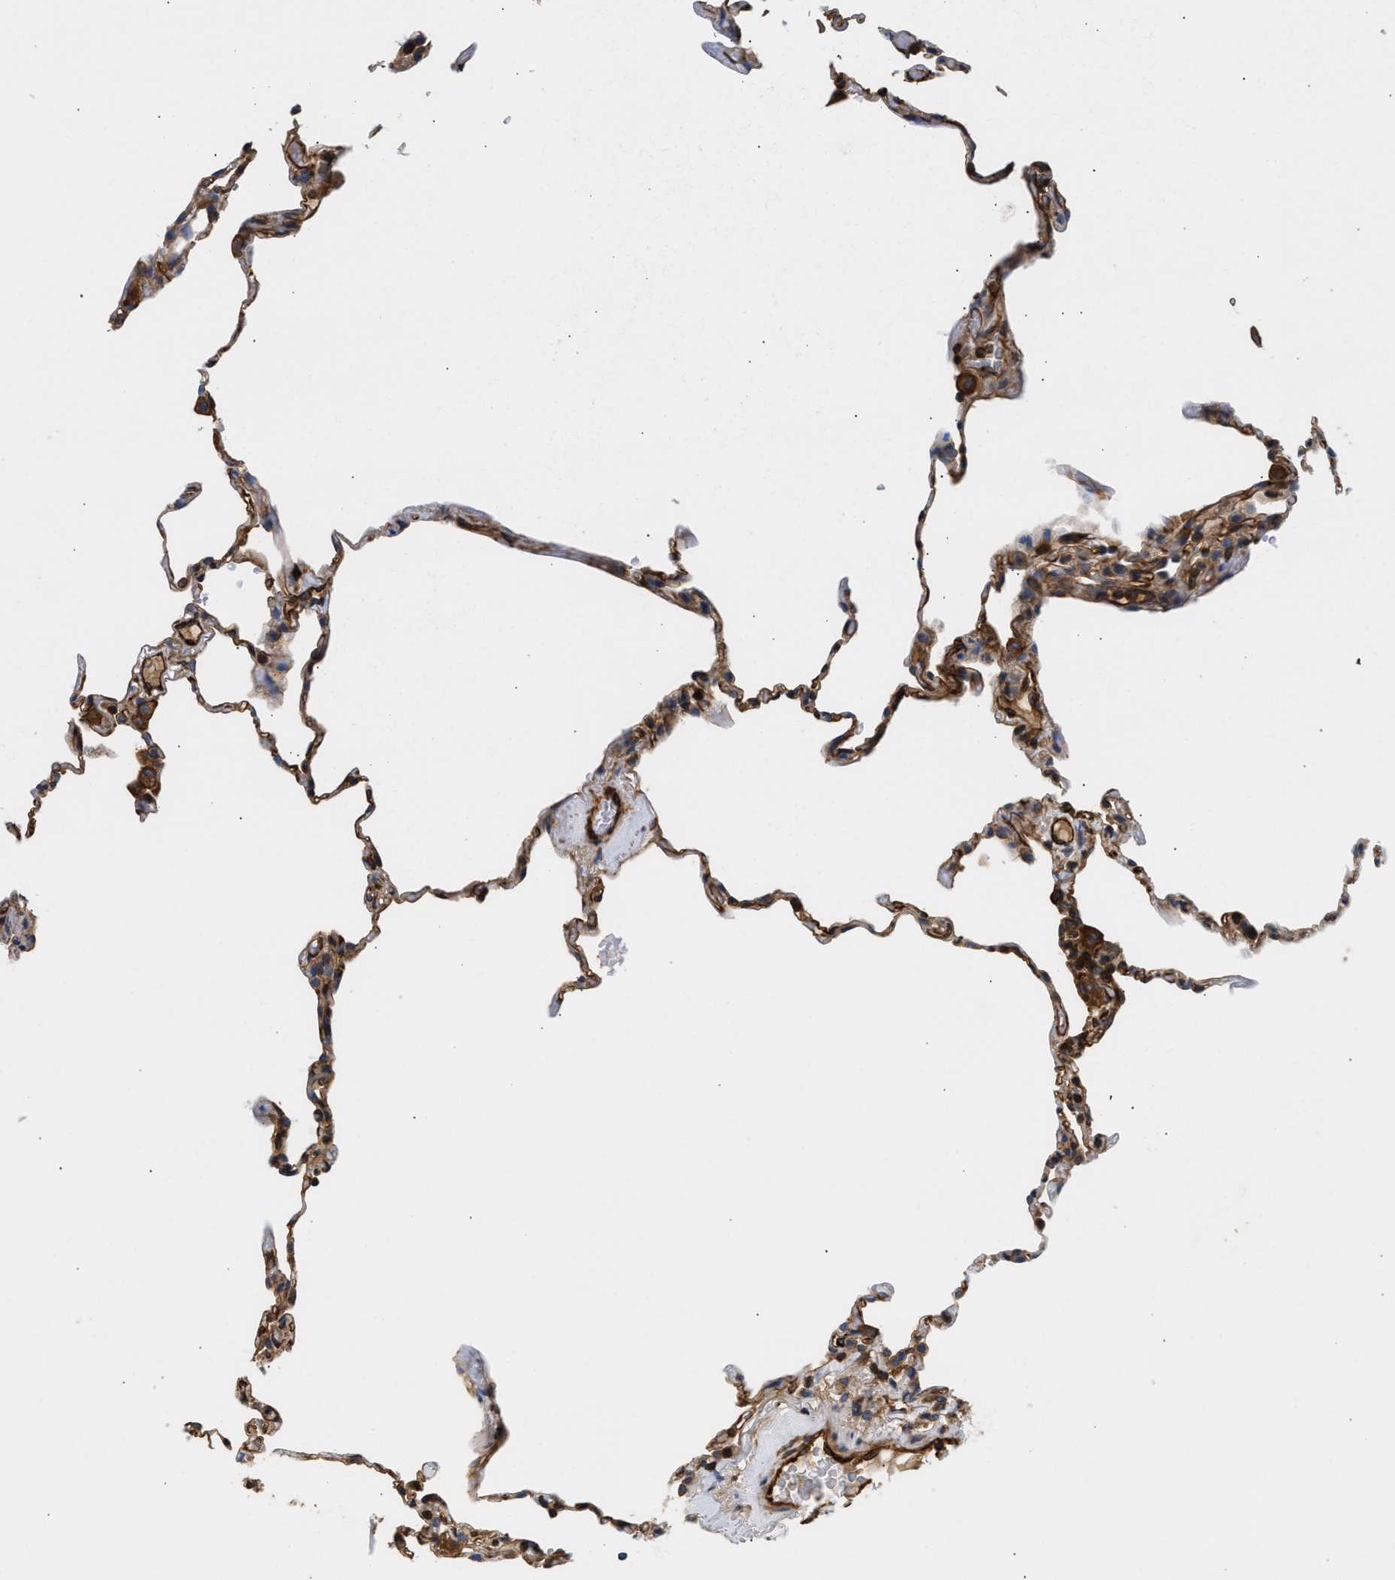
{"staining": {"intensity": "moderate", "quantity": "25%-75%", "location": "cytoplasmic/membranous"}, "tissue": "lung", "cell_type": "Alveolar cells", "image_type": "normal", "snomed": [{"axis": "morphology", "description": "Normal tissue, NOS"}, {"axis": "topography", "description": "Lung"}], "caption": "Normal lung exhibits moderate cytoplasmic/membranous expression in about 25%-75% of alveolar cells (Stains: DAB (3,3'-diaminobenzidine) in brown, nuclei in blue, Microscopy: brightfield microscopy at high magnification)..", "gene": "SAMD9L", "patient": {"sex": "male", "age": 59}}